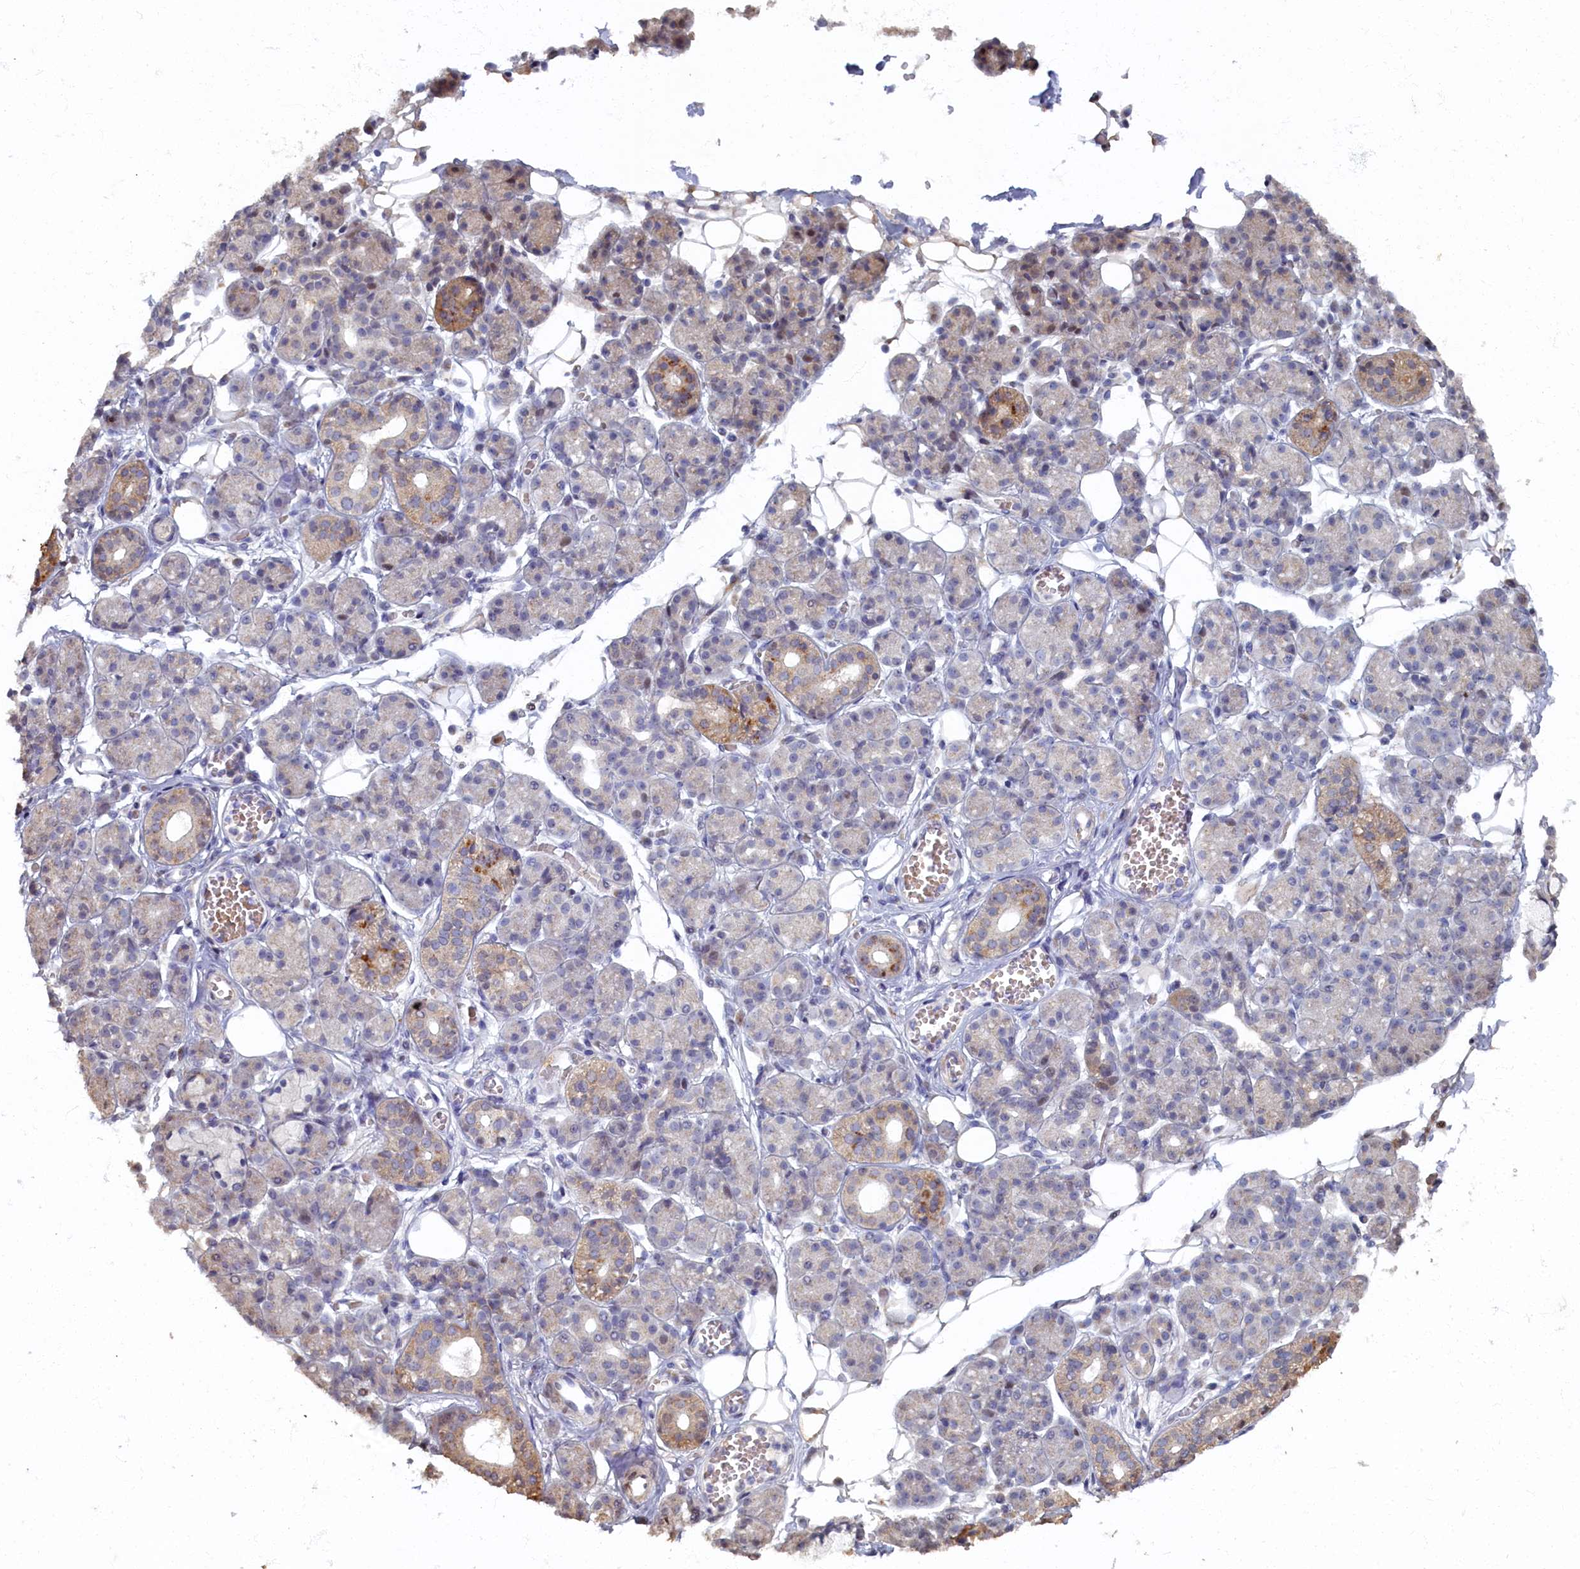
{"staining": {"intensity": "moderate", "quantity": "<25%", "location": "cytoplasmic/membranous"}, "tissue": "salivary gland", "cell_type": "Glandular cells", "image_type": "normal", "snomed": [{"axis": "morphology", "description": "Normal tissue, NOS"}, {"axis": "topography", "description": "Salivary gland"}], "caption": "High-power microscopy captured an immunohistochemistry image of benign salivary gland, revealing moderate cytoplasmic/membranous staining in approximately <25% of glandular cells. The staining was performed using DAB, with brown indicating positive protein expression. Nuclei are stained blue with hematoxylin.", "gene": "HUNK", "patient": {"sex": "male", "age": 63}}